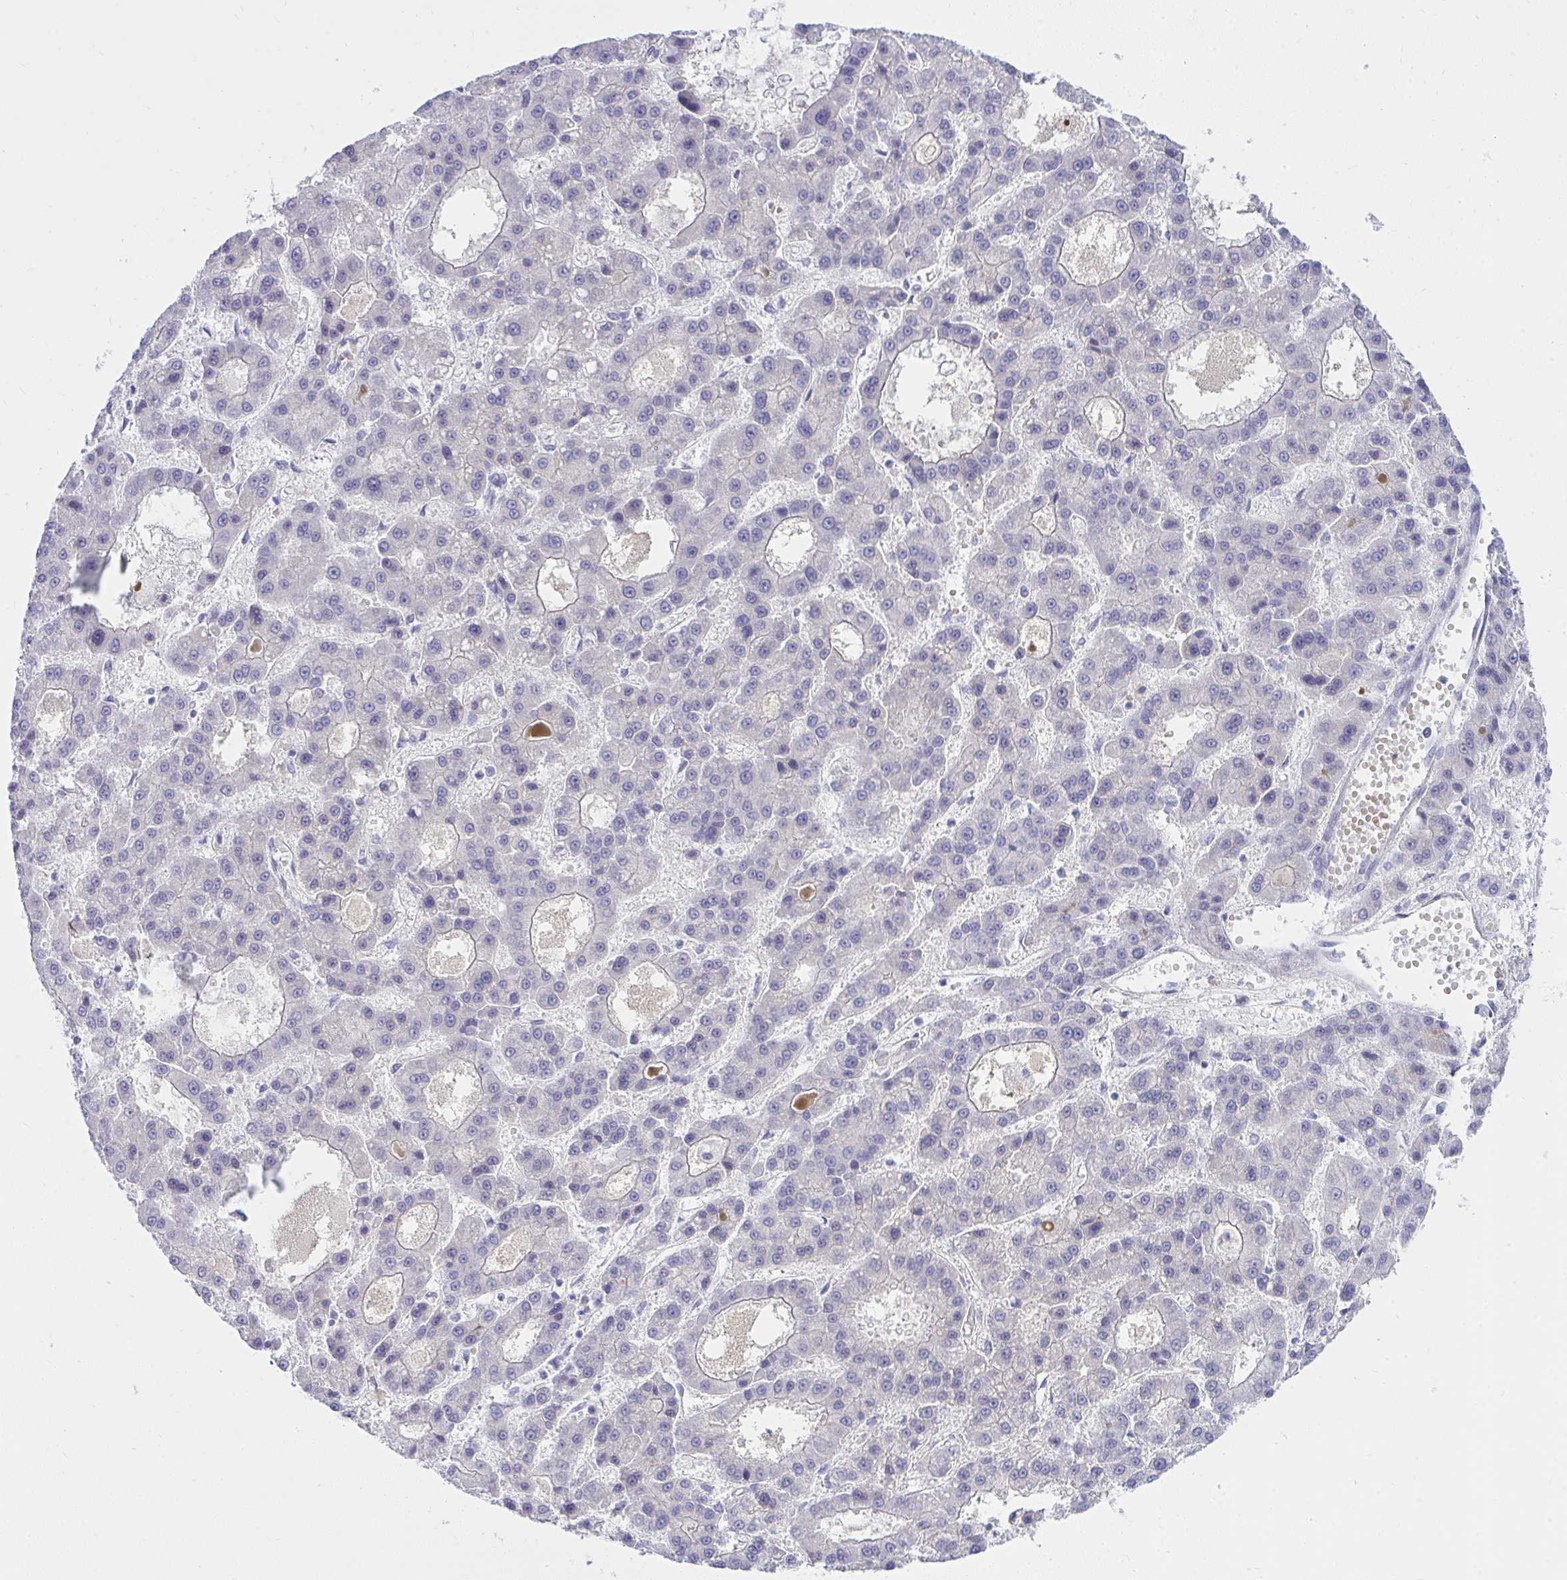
{"staining": {"intensity": "negative", "quantity": "none", "location": "none"}, "tissue": "liver cancer", "cell_type": "Tumor cells", "image_type": "cancer", "snomed": [{"axis": "morphology", "description": "Carcinoma, Hepatocellular, NOS"}, {"axis": "topography", "description": "Liver"}], "caption": "This is a image of IHC staining of liver cancer (hepatocellular carcinoma), which shows no expression in tumor cells.", "gene": "LRRC36", "patient": {"sex": "male", "age": 70}}